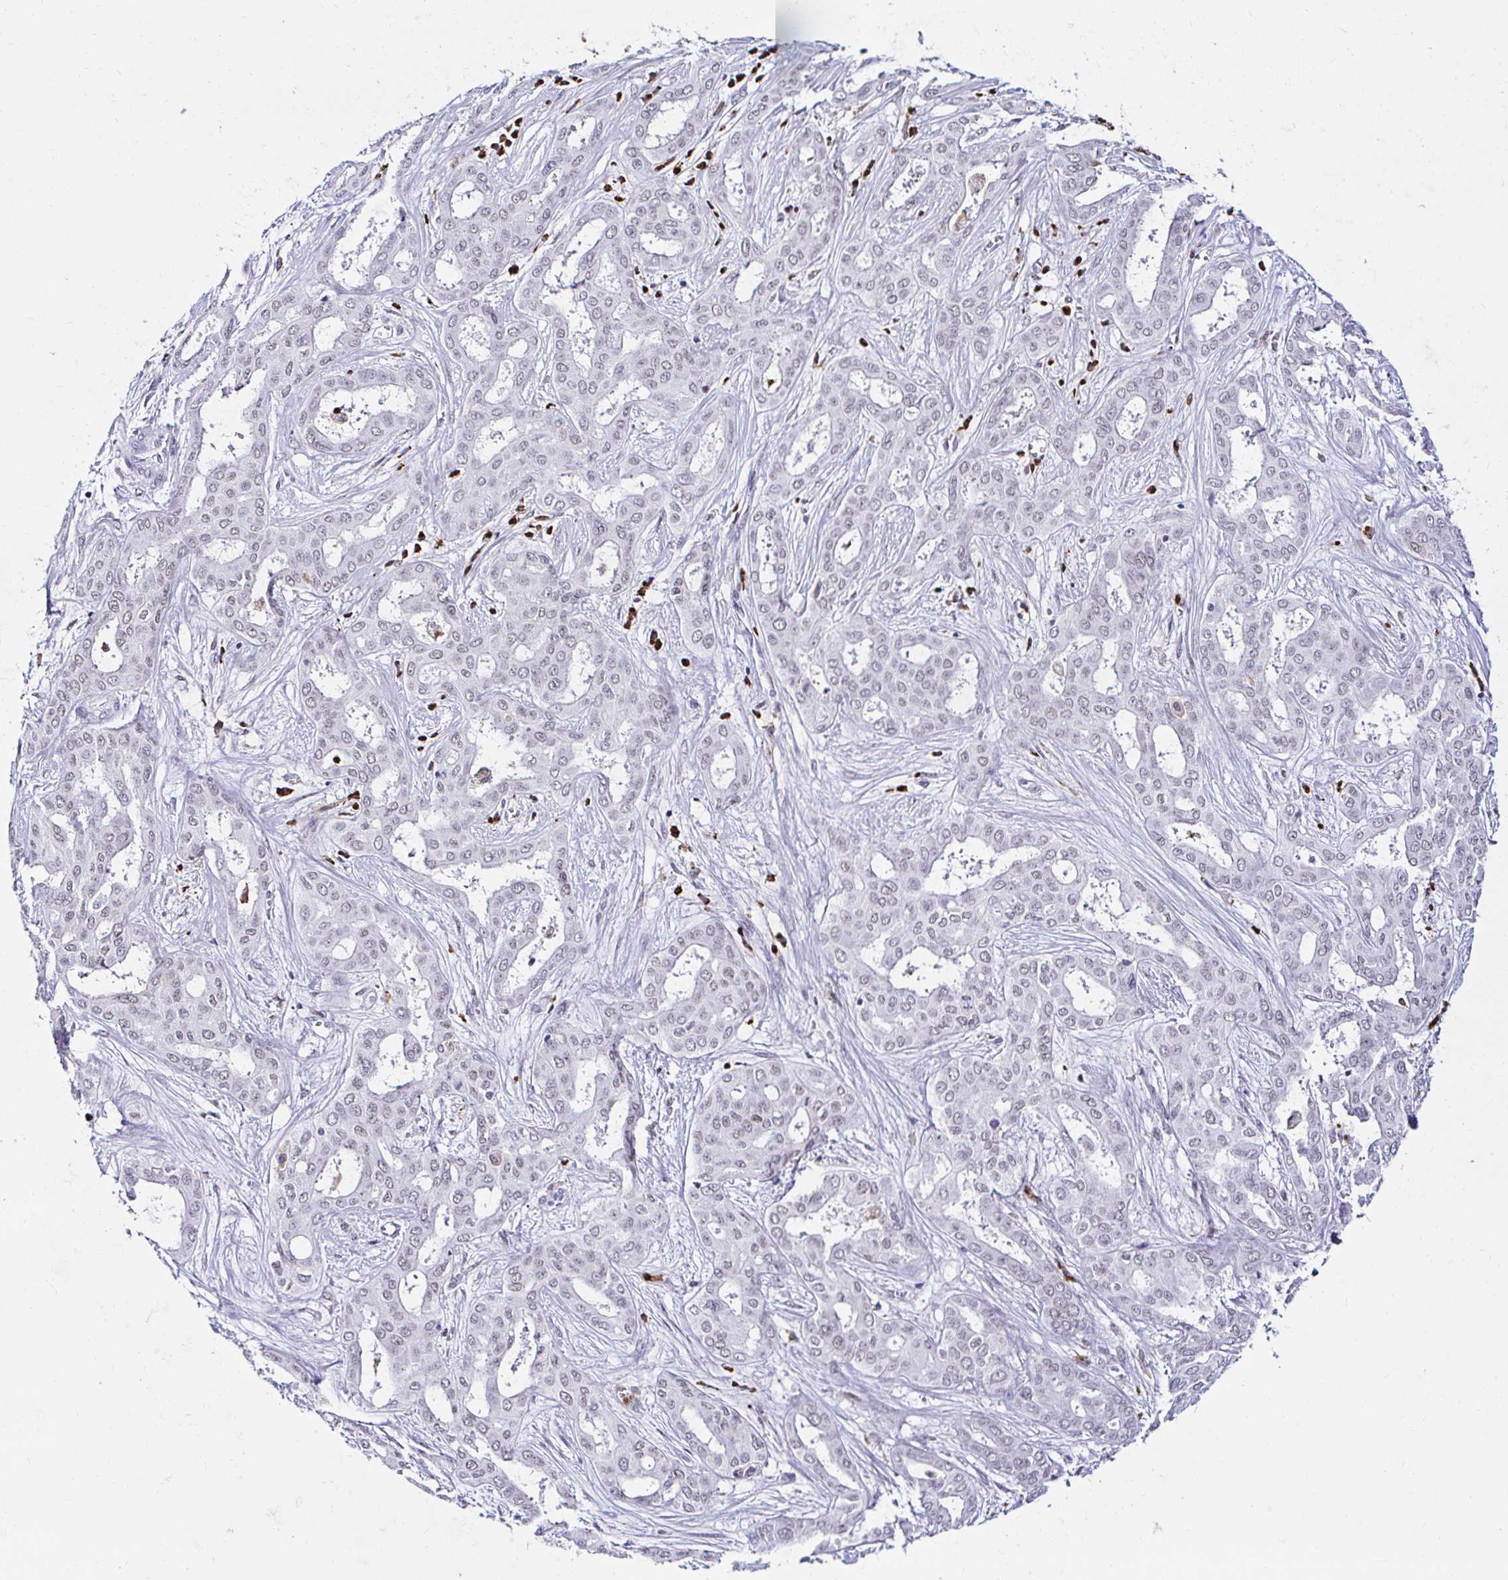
{"staining": {"intensity": "negative", "quantity": "none", "location": "none"}, "tissue": "liver cancer", "cell_type": "Tumor cells", "image_type": "cancer", "snomed": [{"axis": "morphology", "description": "Cholangiocarcinoma"}, {"axis": "topography", "description": "Liver"}], "caption": "A photomicrograph of human liver cancer (cholangiocarcinoma) is negative for staining in tumor cells. Brightfield microscopy of IHC stained with DAB (brown) and hematoxylin (blue), captured at high magnification.", "gene": "CYBB", "patient": {"sex": "female", "age": 64}}